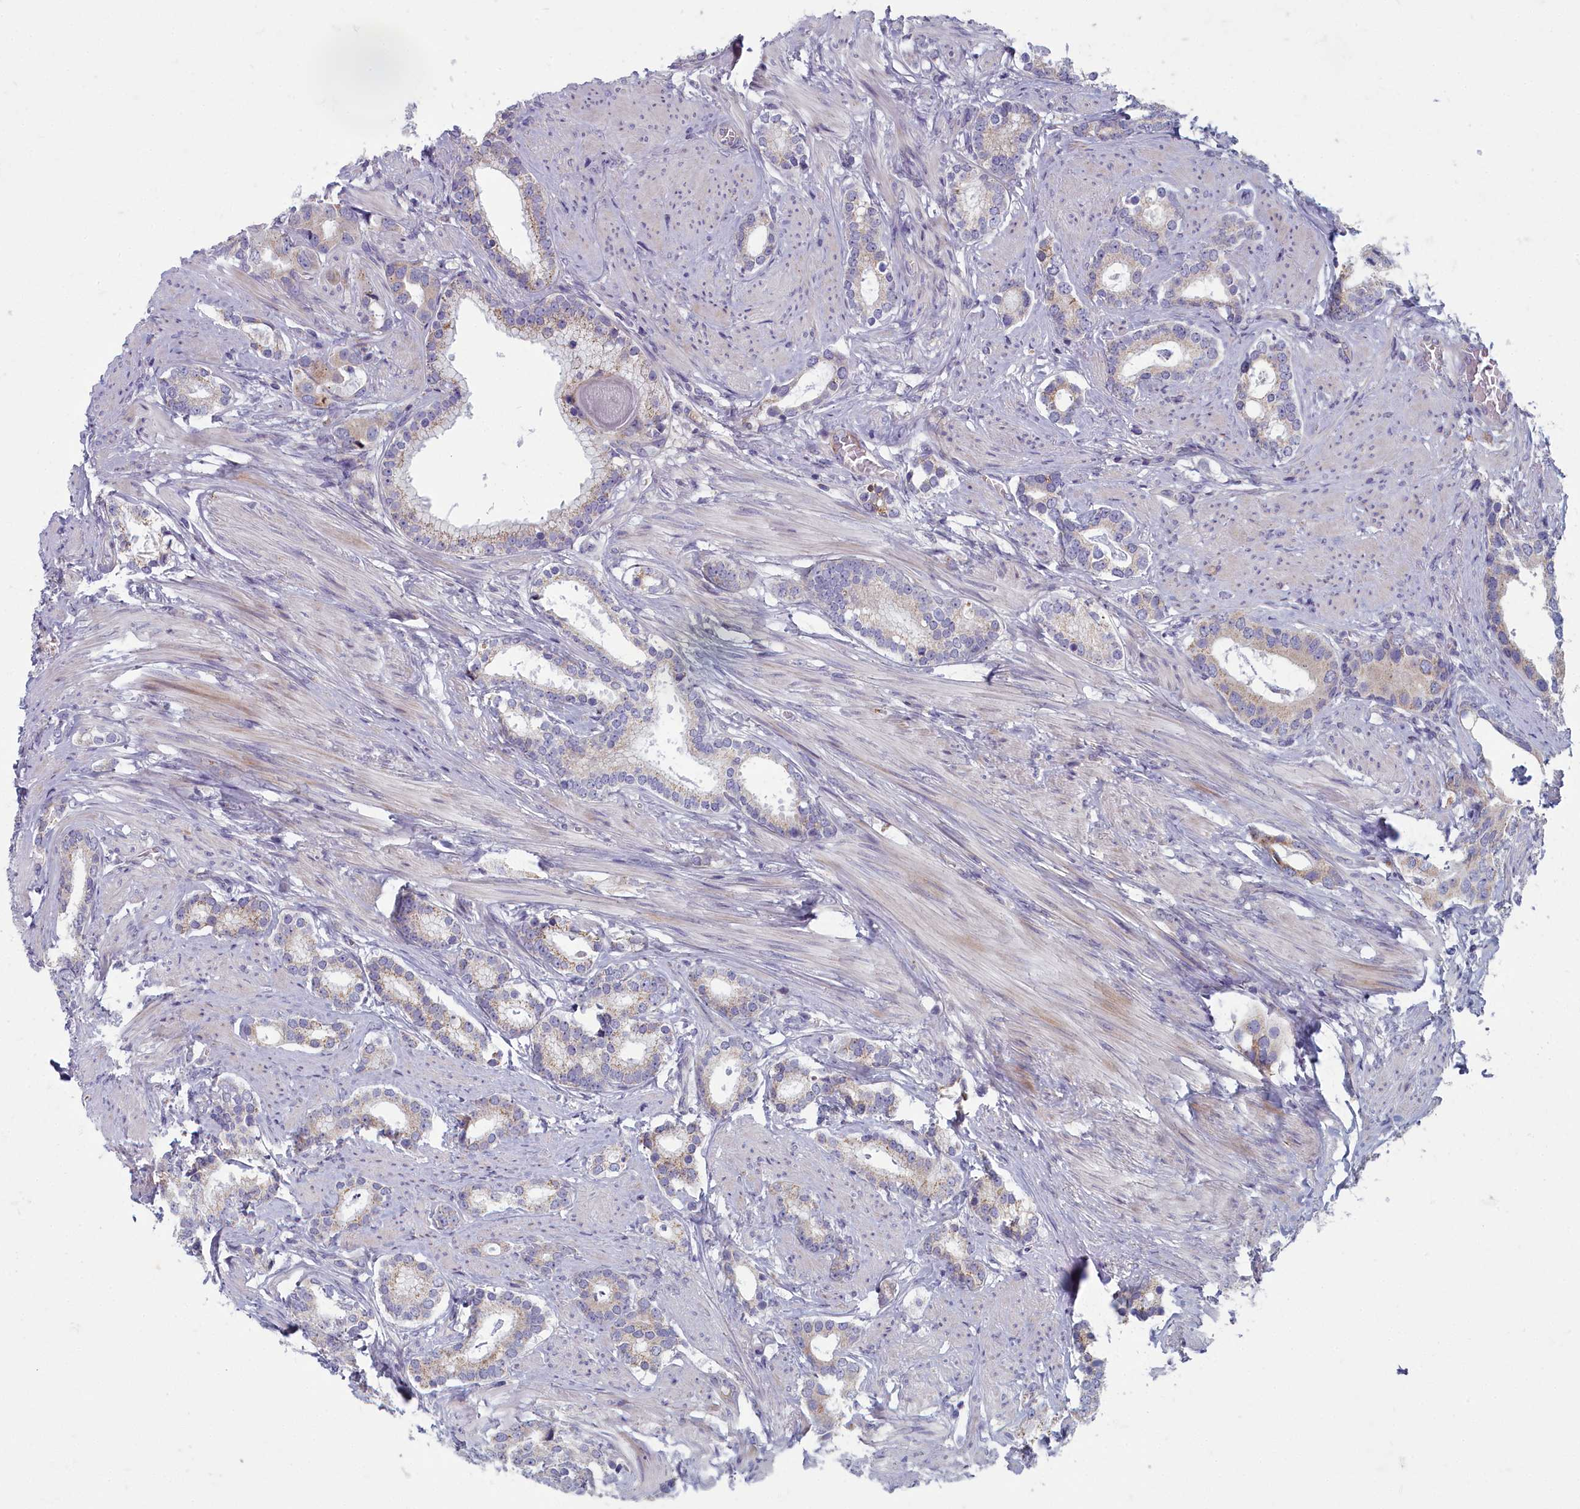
{"staining": {"intensity": "weak", "quantity": "25%-75%", "location": "cytoplasmic/membranous"}, "tissue": "prostate cancer", "cell_type": "Tumor cells", "image_type": "cancer", "snomed": [{"axis": "morphology", "description": "Adenocarcinoma, Low grade"}, {"axis": "topography", "description": "Prostate"}], "caption": "Immunohistochemistry (IHC) (DAB) staining of human prostate cancer exhibits weak cytoplasmic/membranous protein staining in approximately 25%-75% of tumor cells.", "gene": "INSYN2A", "patient": {"sex": "male", "age": 71}}